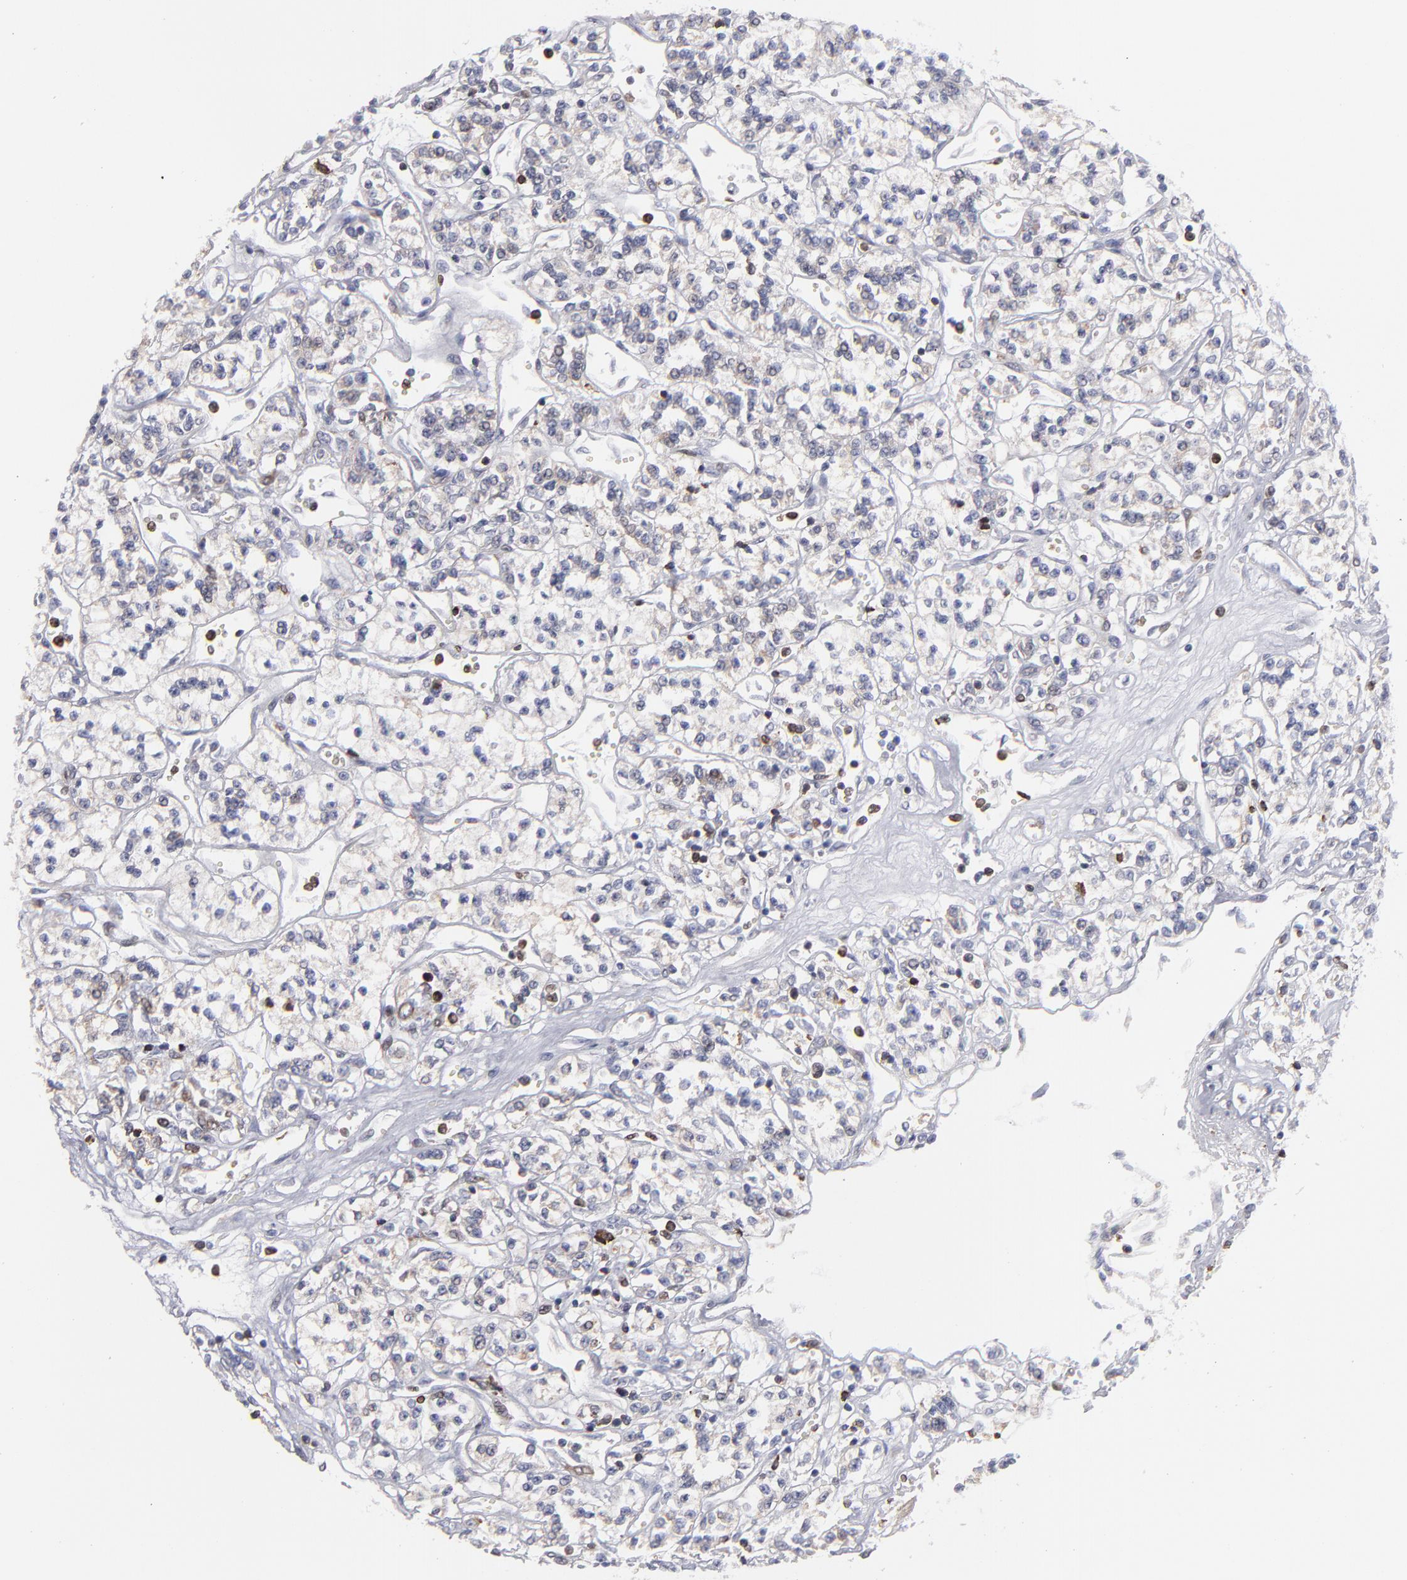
{"staining": {"intensity": "weak", "quantity": "<25%", "location": "cytoplasmic/membranous"}, "tissue": "renal cancer", "cell_type": "Tumor cells", "image_type": "cancer", "snomed": [{"axis": "morphology", "description": "Adenocarcinoma, NOS"}, {"axis": "topography", "description": "Kidney"}], "caption": "Tumor cells are negative for brown protein staining in renal cancer (adenocarcinoma).", "gene": "TMX1", "patient": {"sex": "female", "age": 76}}